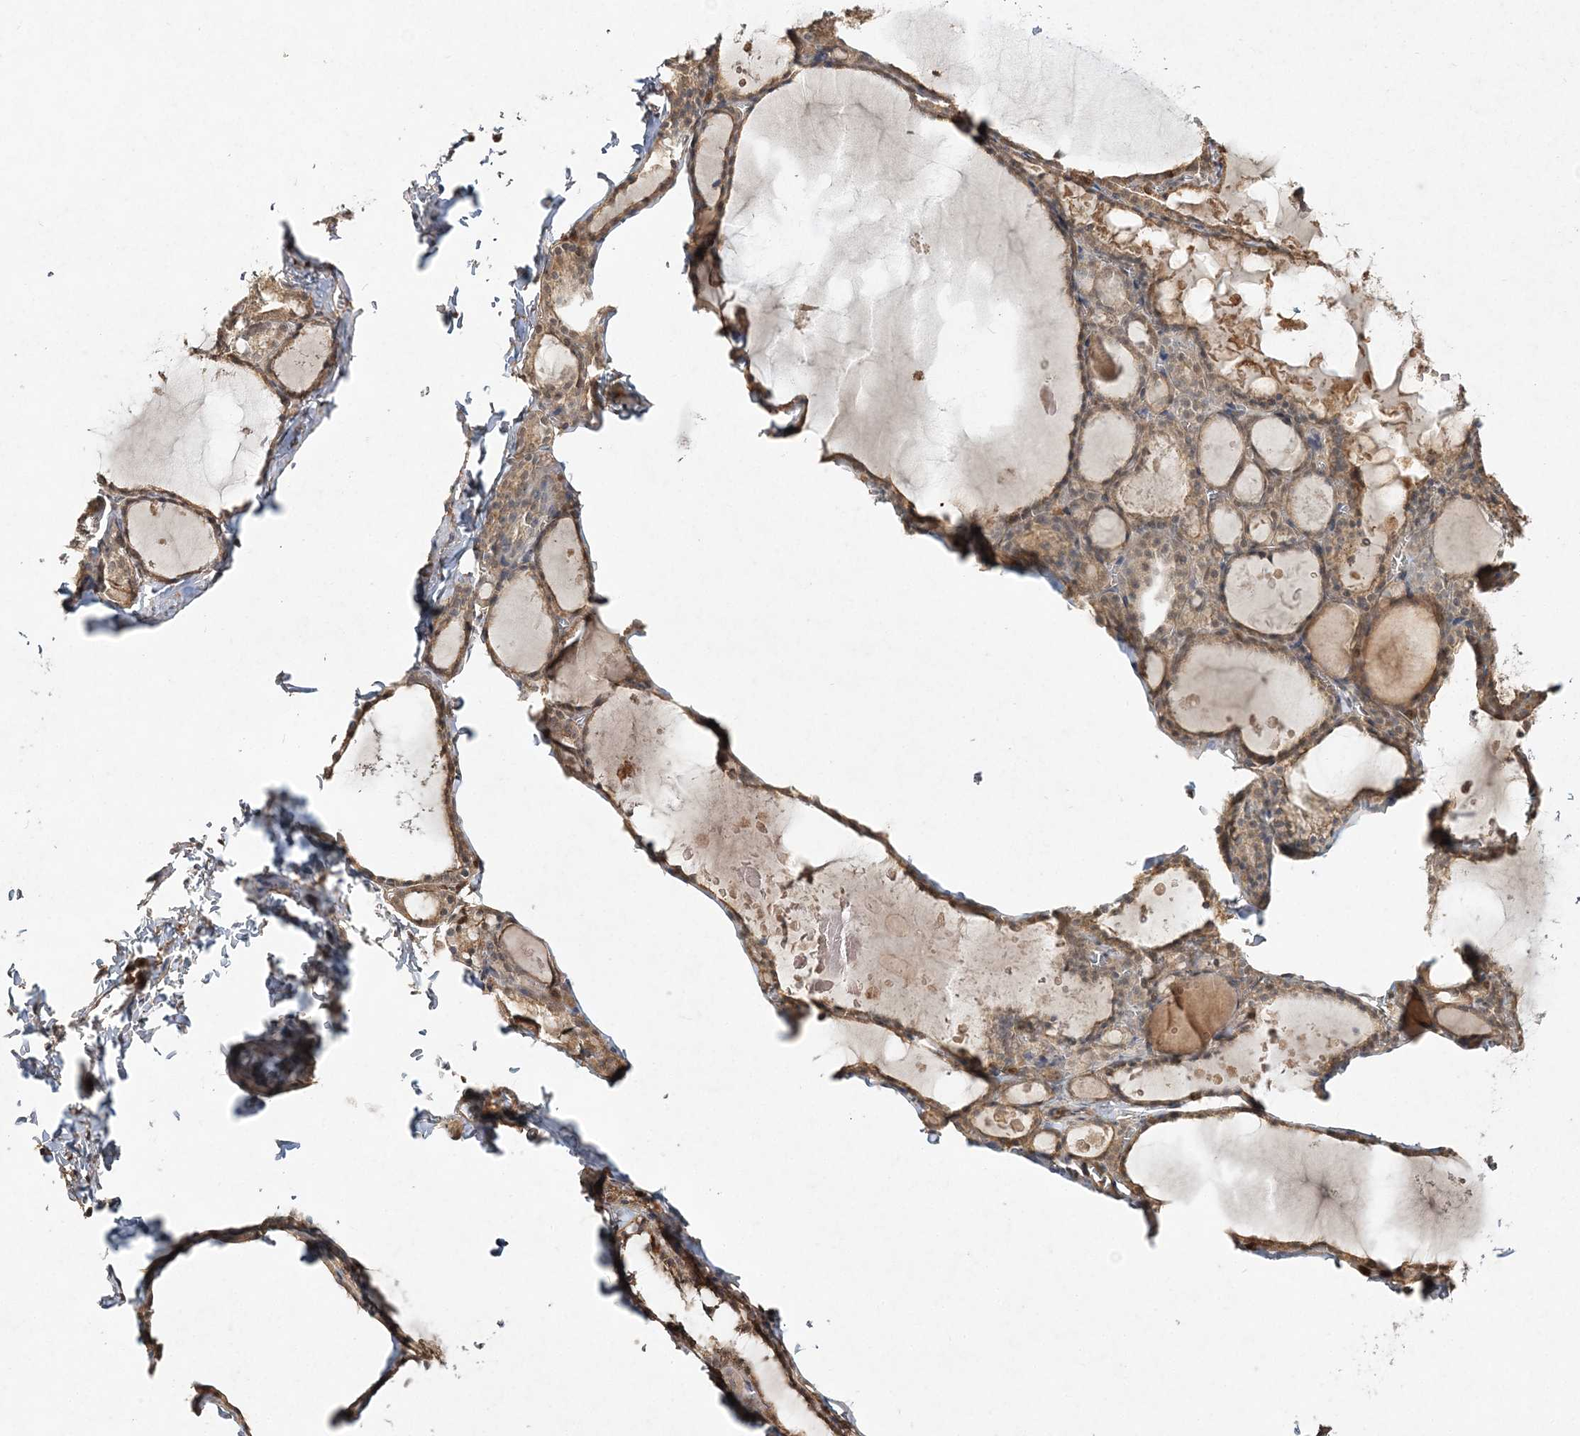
{"staining": {"intensity": "moderate", "quantity": ">75%", "location": "cytoplasmic/membranous"}, "tissue": "thyroid gland", "cell_type": "Glandular cells", "image_type": "normal", "snomed": [{"axis": "morphology", "description": "Normal tissue, NOS"}, {"axis": "topography", "description": "Thyroid gland"}], "caption": "Protein positivity by IHC demonstrates moderate cytoplasmic/membranous staining in about >75% of glandular cells in normal thyroid gland. The staining was performed using DAB, with brown indicating positive protein expression. Nuclei are stained blue with hematoxylin.", "gene": "S100A11", "patient": {"sex": "male", "age": 56}}